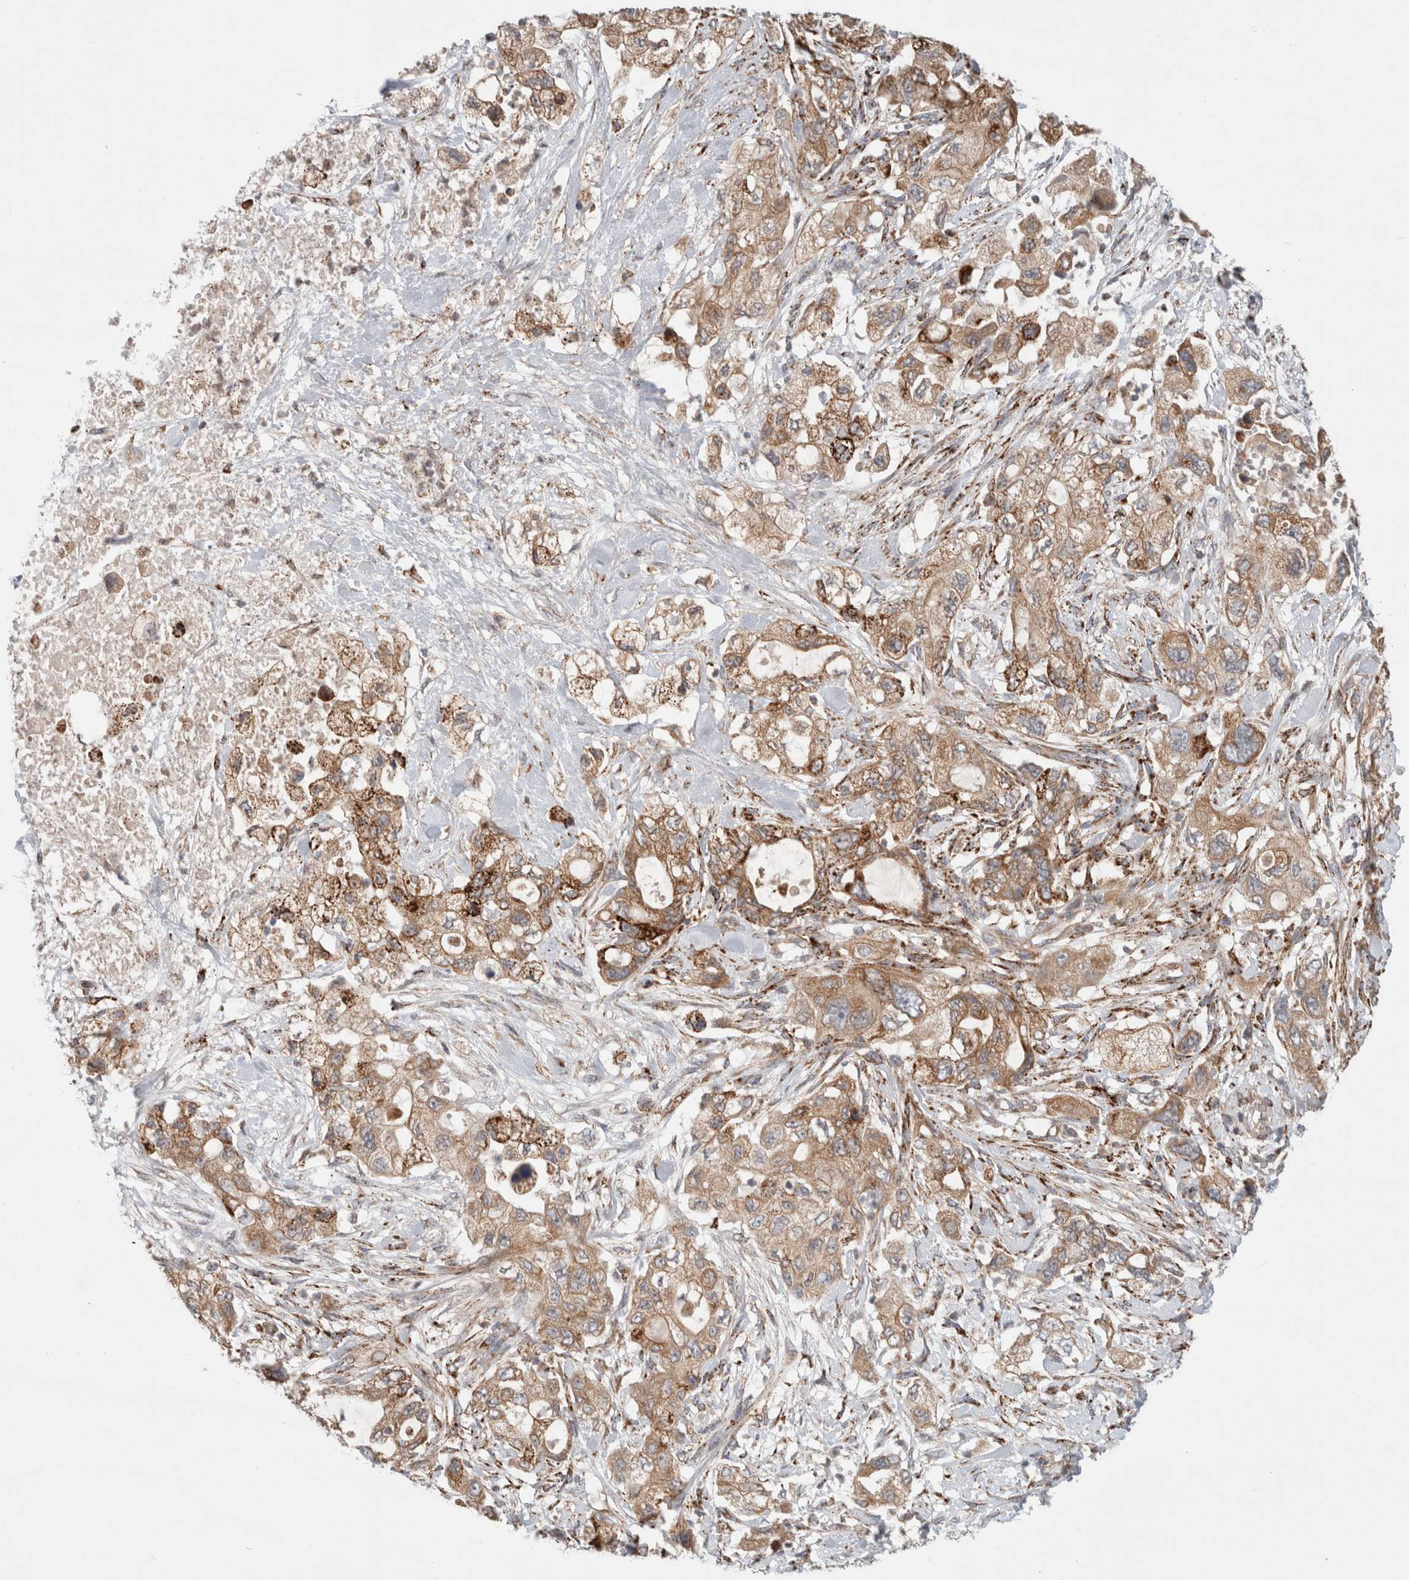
{"staining": {"intensity": "moderate", "quantity": ">75%", "location": "cytoplasmic/membranous"}, "tissue": "pancreatic cancer", "cell_type": "Tumor cells", "image_type": "cancer", "snomed": [{"axis": "morphology", "description": "Adenocarcinoma, NOS"}, {"axis": "topography", "description": "Pancreas"}], "caption": "This is a photomicrograph of immunohistochemistry (IHC) staining of adenocarcinoma (pancreatic), which shows moderate staining in the cytoplasmic/membranous of tumor cells.", "gene": "HROB", "patient": {"sex": "female", "age": 73}}